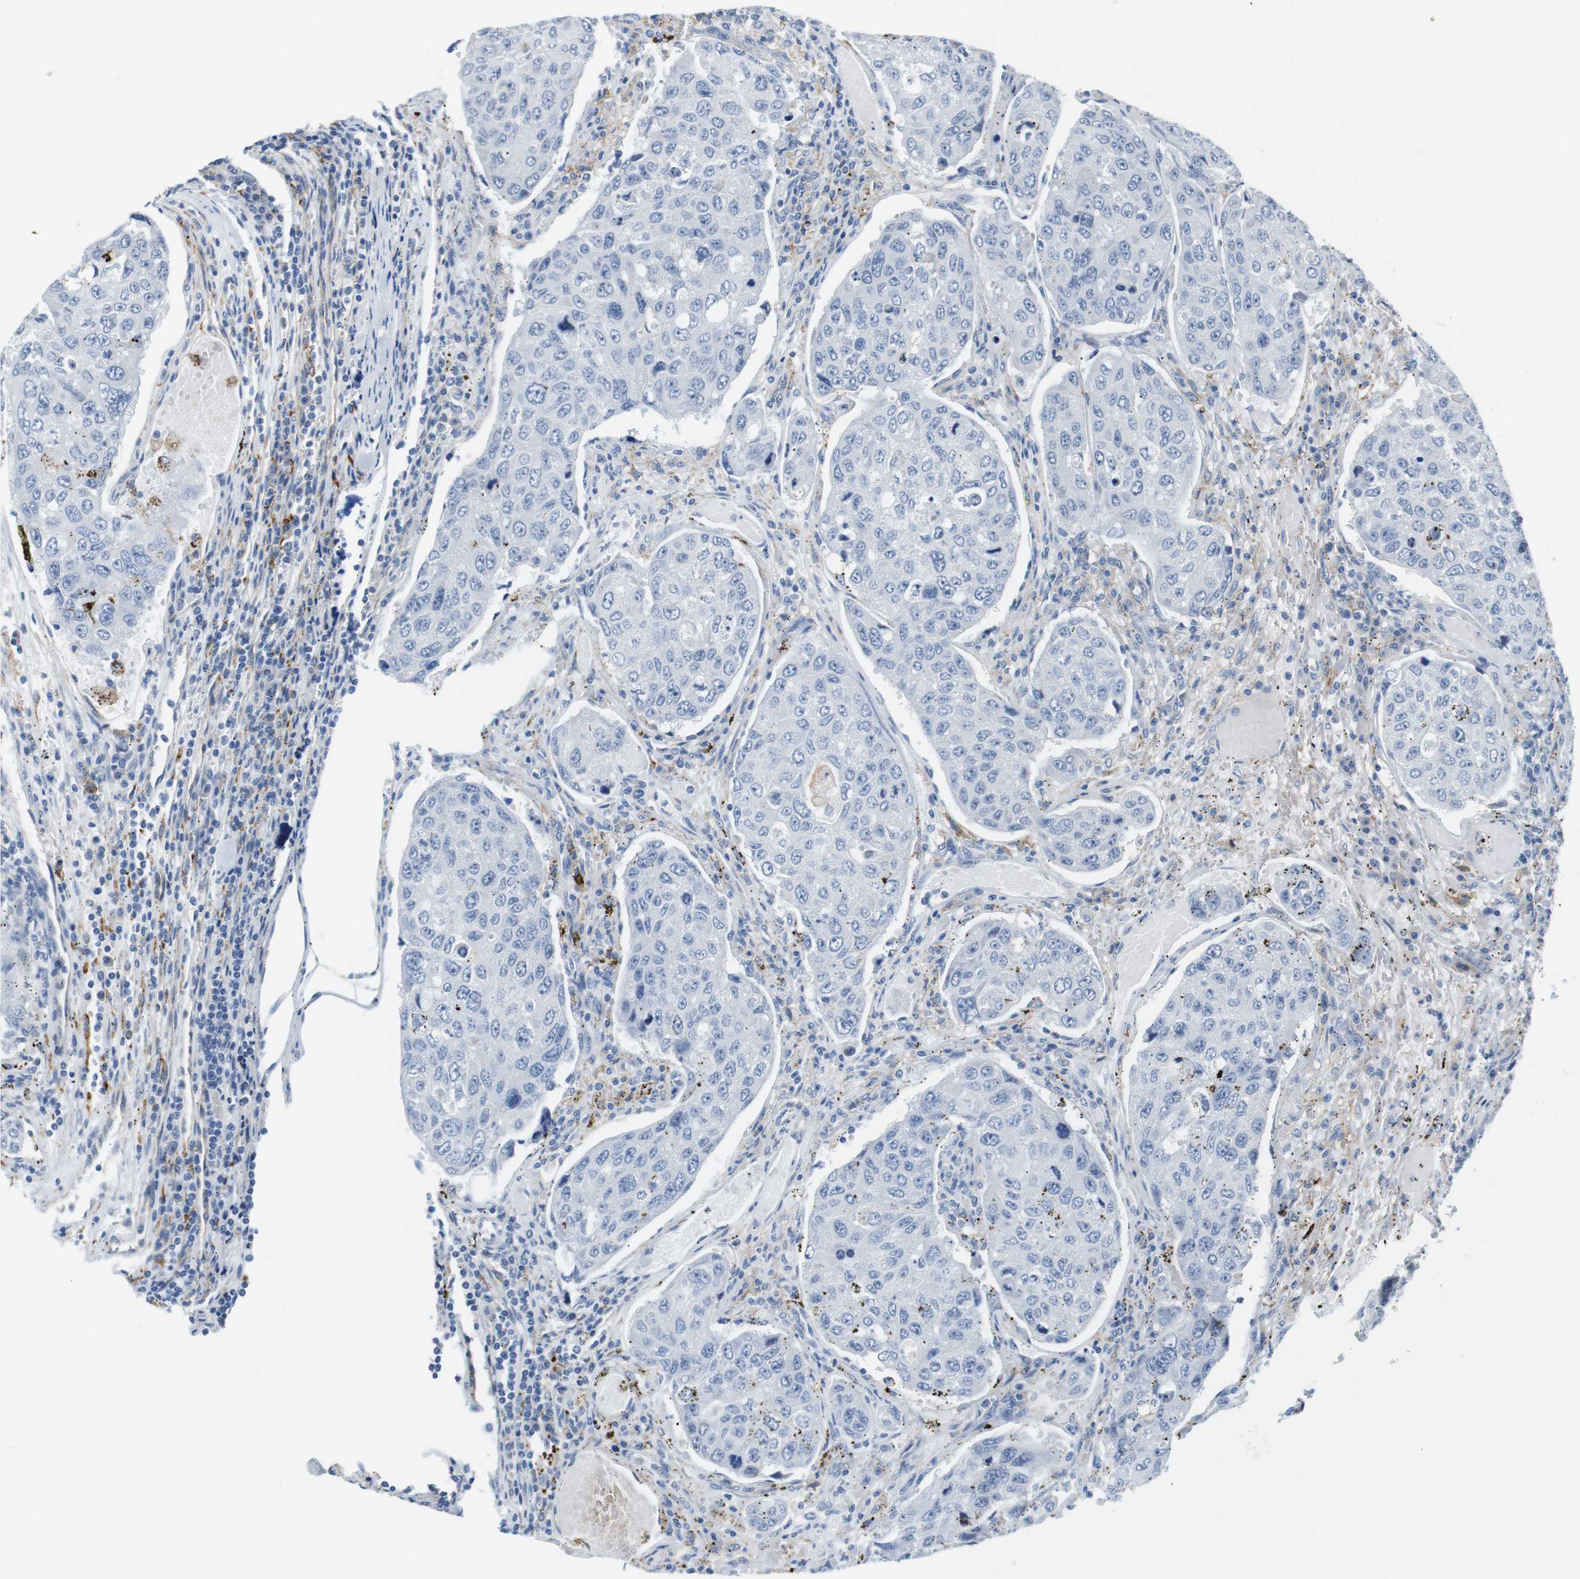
{"staining": {"intensity": "negative", "quantity": "none", "location": "none"}, "tissue": "urothelial cancer", "cell_type": "Tumor cells", "image_type": "cancer", "snomed": [{"axis": "morphology", "description": "Urothelial carcinoma, High grade"}, {"axis": "topography", "description": "Lymph node"}, {"axis": "topography", "description": "Urinary bladder"}], "caption": "The image displays no significant staining in tumor cells of high-grade urothelial carcinoma. (Brightfield microscopy of DAB (3,3'-diaminobenzidine) immunohistochemistry at high magnification).", "gene": "FCGRT", "patient": {"sex": "male", "age": 51}}